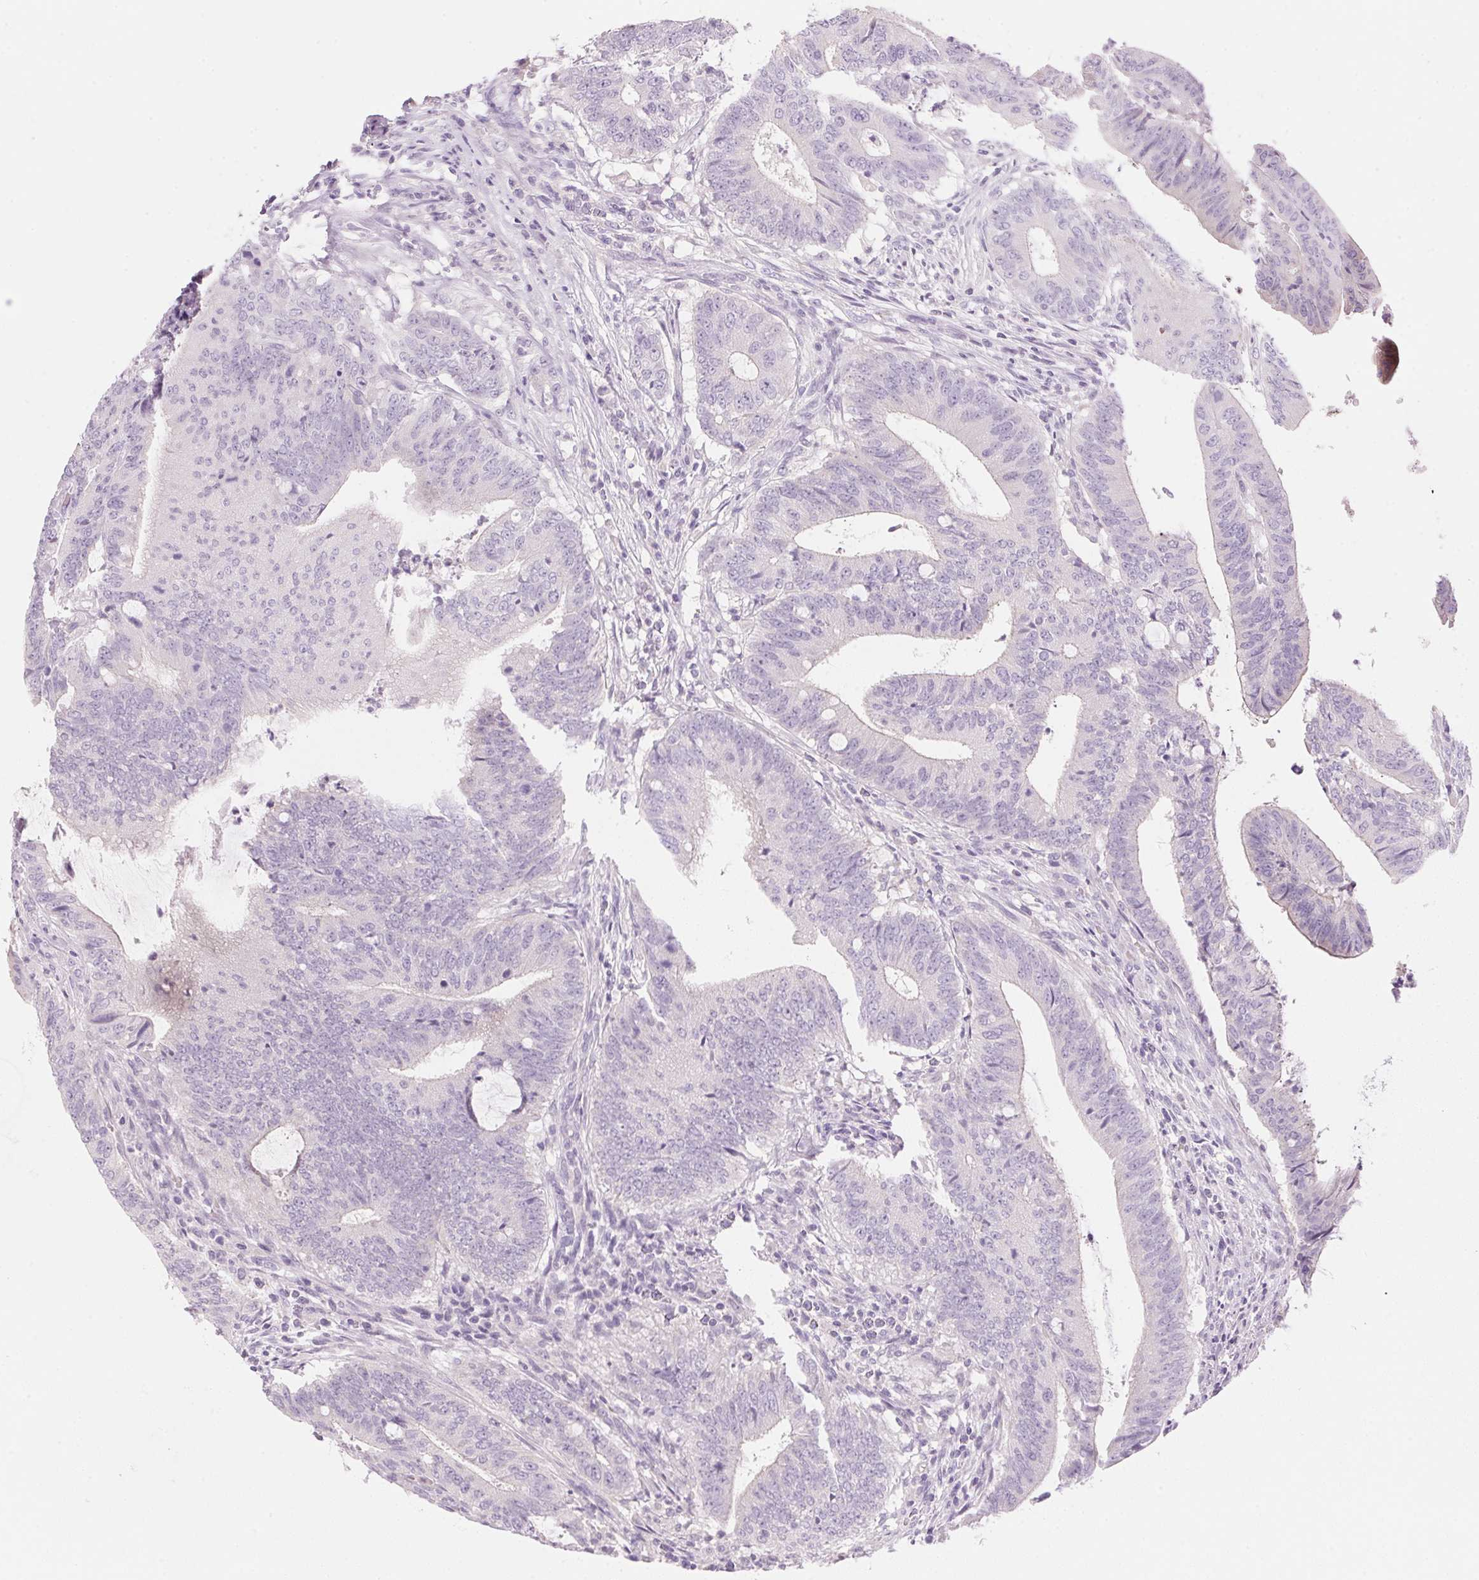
{"staining": {"intensity": "negative", "quantity": "none", "location": "none"}, "tissue": "colorectal cancer", "cell_type": "Tumor cells", "image_type": "cancer", "snomed": [{"axis": "morphology", "description": "Adenocarcinoma, NOS"}, {"axis": "topography", "description": "Colon"}], "caption": "The IHC photomicrograph has no significant positivity in tumor cells of colorectal cancer (adenocarcinoma) tissue. (DAB (3,3'-diaminobenzidine) IHC, high magnification).", "gene": "HSD17B2", "patient": {"sex": "female", "age": 43}}